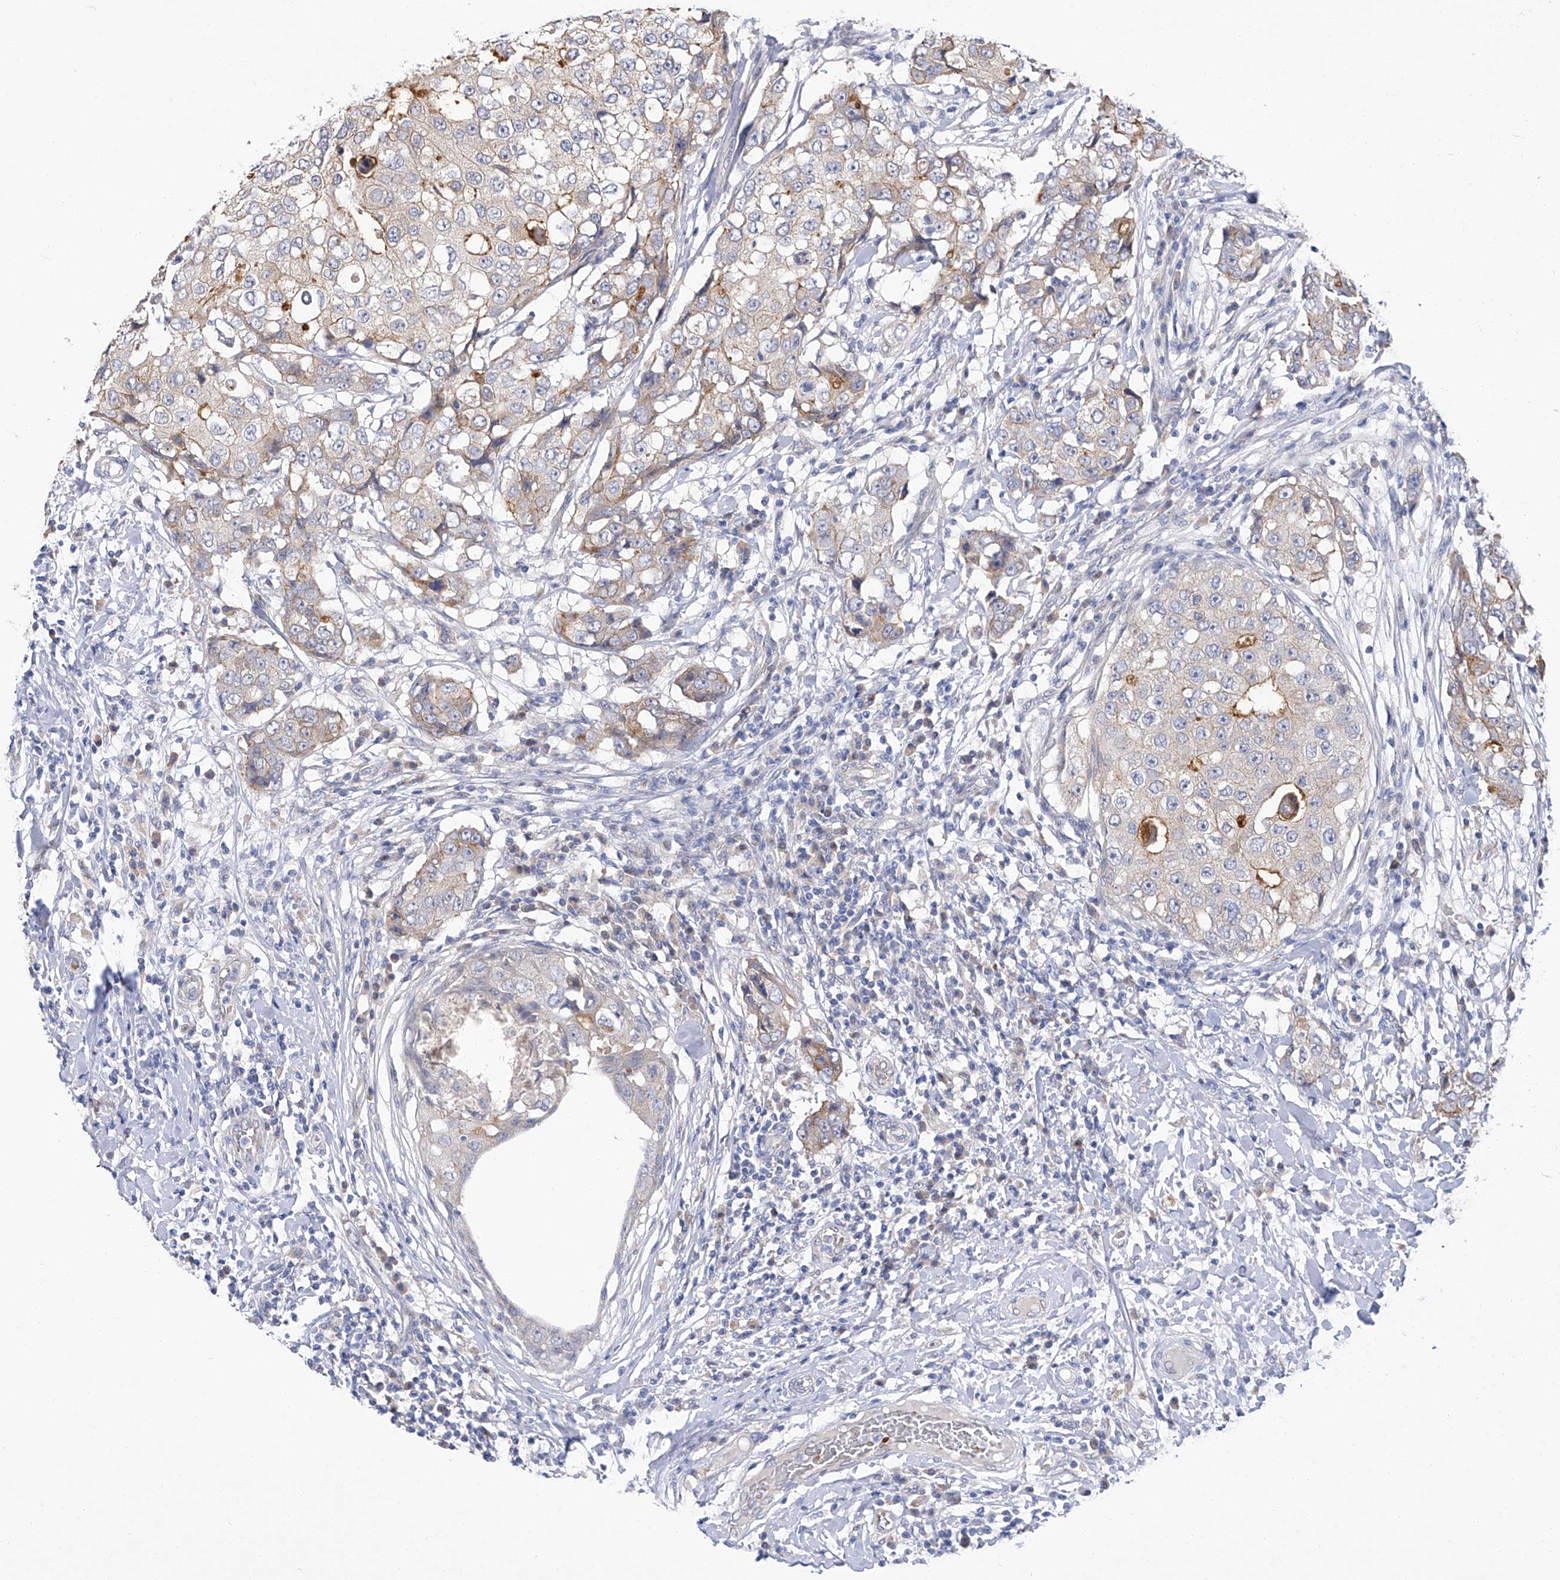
{"staining": {"intensity": "moderate", "quantity": "<25%", "location": "cytoplasmic/membranous"}, "tissue": "breast cancer", "cell_type": "Tumor cells", "image_type": "cancer", "snomed": [{"axis": "morphology", "description": "Duct carcinoma"}, {"axis": "topography", "description": "Breast"}], "caption": "A high-resolution histopathology image shows immunohistochemistry staining of intraductal carcinoma (breast), which shows moderate cytoplasmic/membranous expression in approximately <25% of tumor cells.", "gene": "PARD3", "patient": {"sex": "female", "age": 27}}